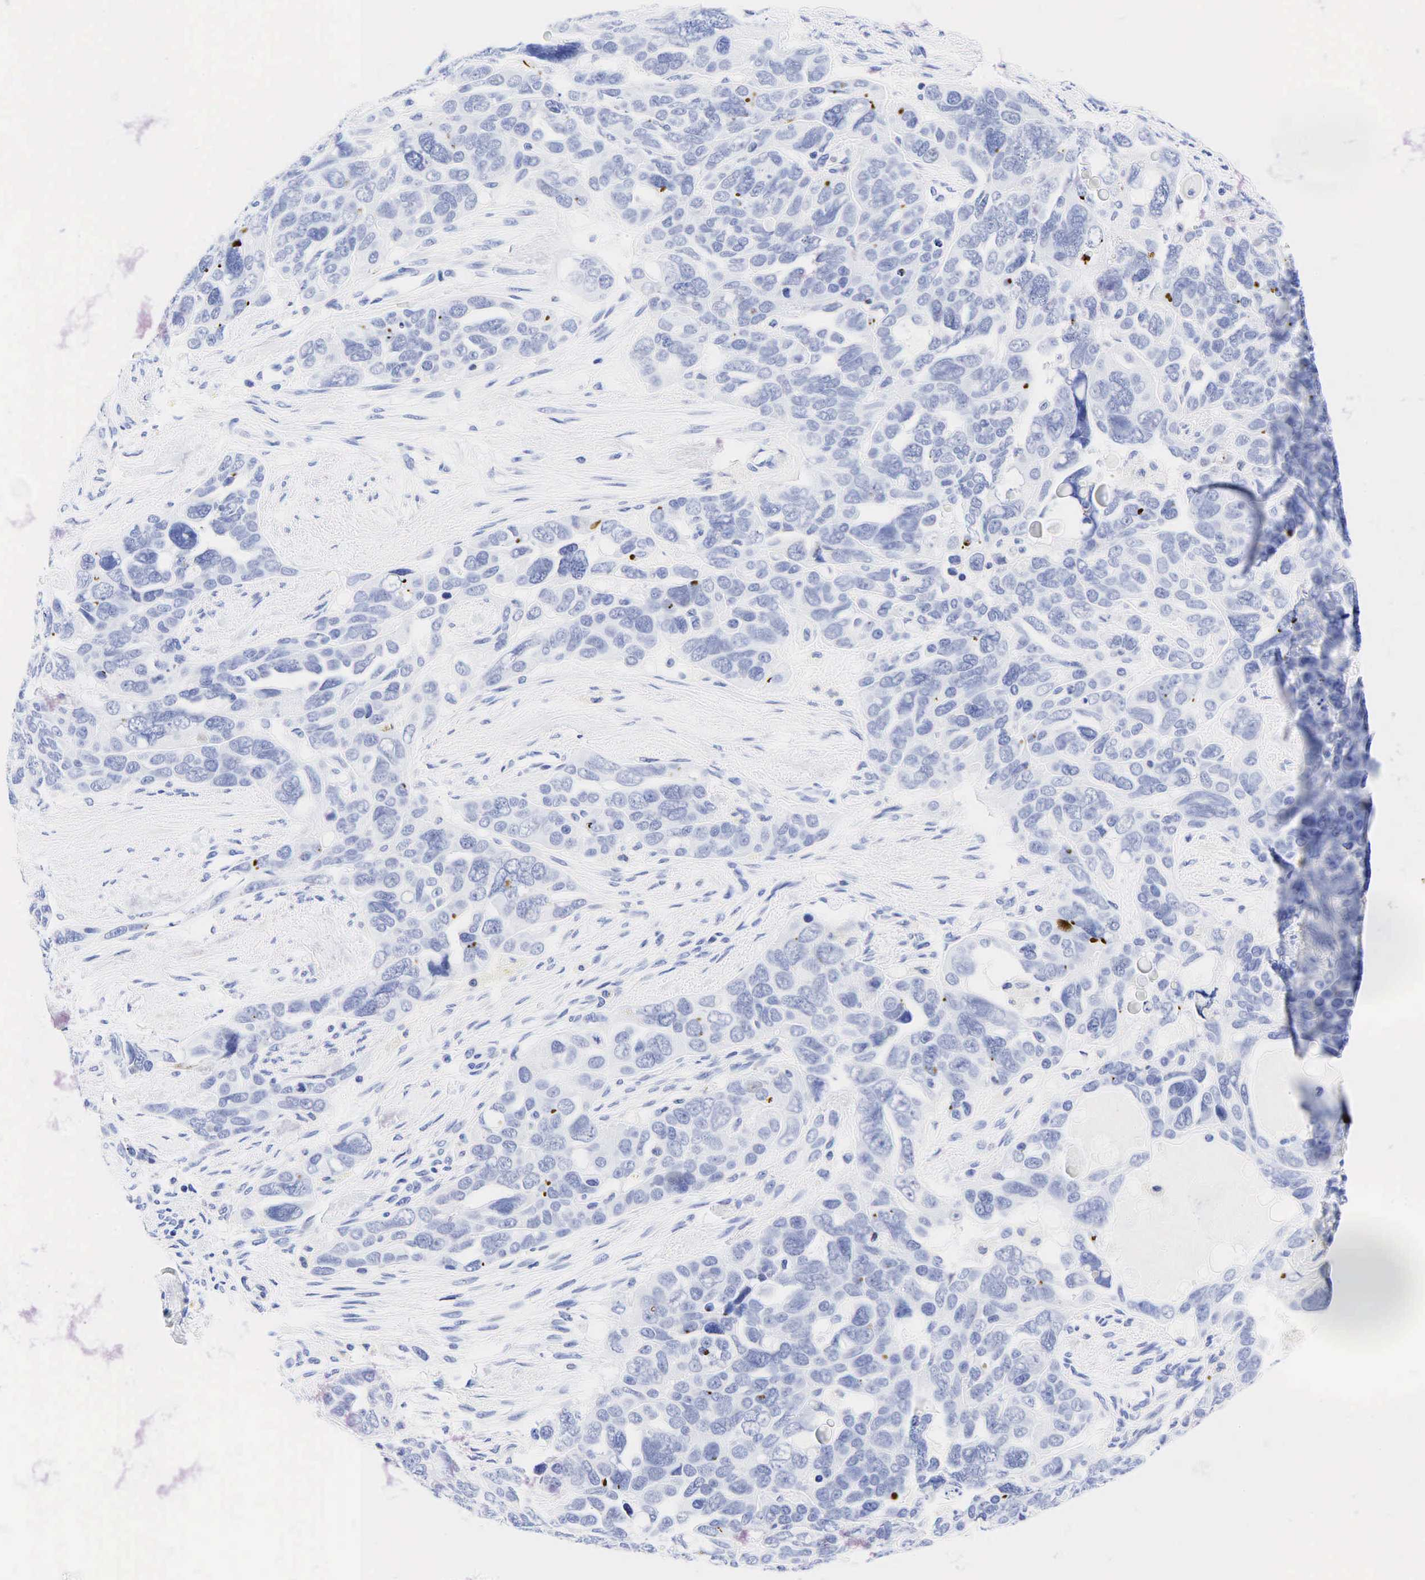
{"staining": {"intensity": "negative", "quantity": "none", "location": "none"}, "tissue": "ovarian cancer", "cell_type": "Tumor cells", "image_type": "cancer", "snomed": [{"axis": "morphology", "description": "Cystadenocarcinoma, serous, NOS"}, {"axis": "topography", "description": "Ovary"}], "caption": "A photomicrograph of ovarian cancer stained for a protein exhibits no brown staining in tumor cells.", "gene": "CD79A", "patient": {"sex": "female", "age": 63}}